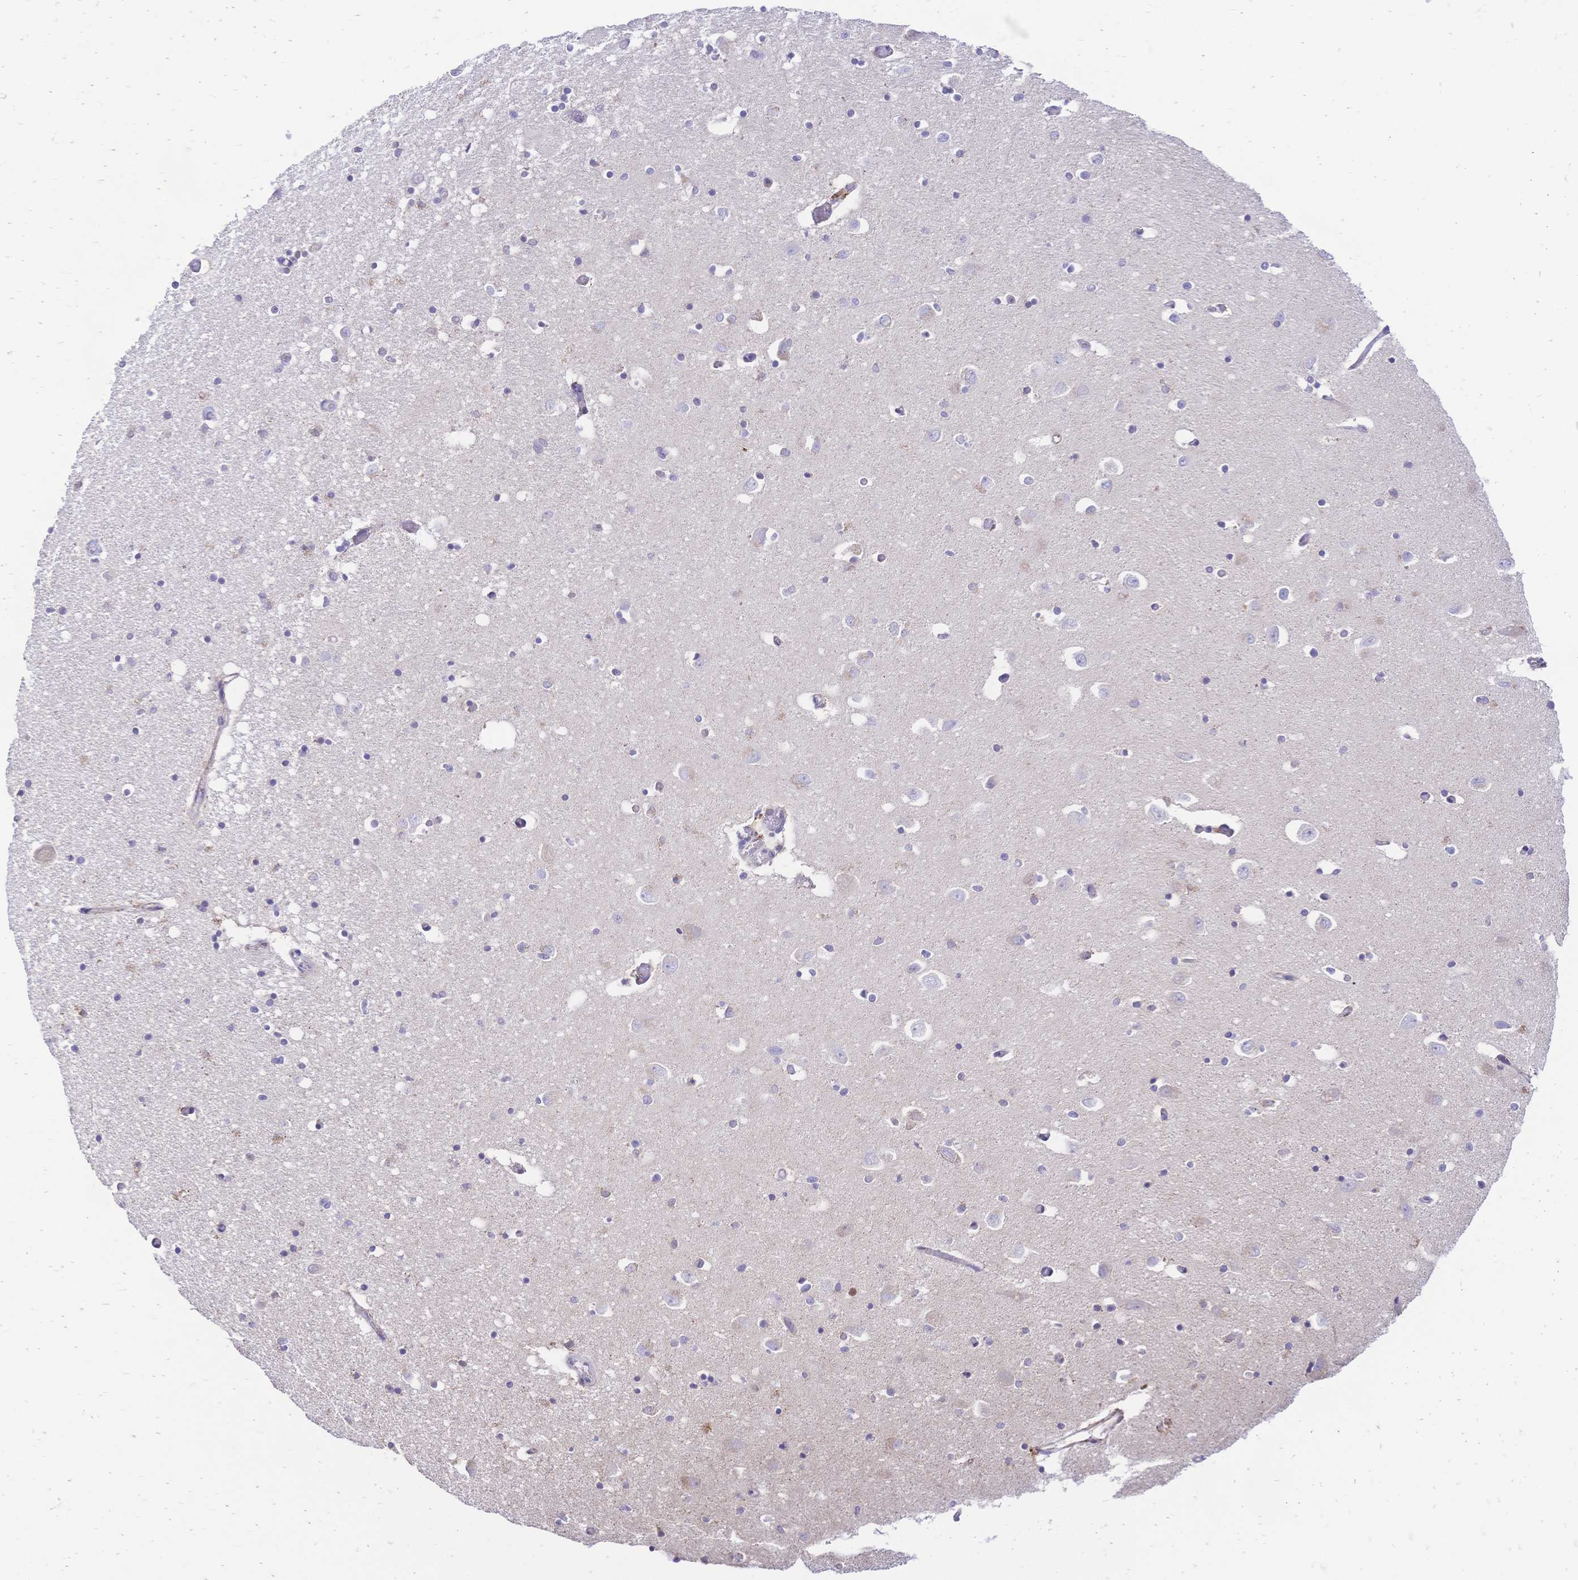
{"staining": {"intensity": "negative", "quantity": "none", "location": "none"}, "tissue": "caudate", "cell_type": "Glial cells", "image_type": "normal", "snomed": [{"axis": "morphology", "description": "Normal tissue, NOS"}, {"axis": "topography", "description": "Lateral ventricle wall"}, {"axis": "topography", "description": "Hippocampus"}], "caption": "Immunohistochemical staining of normal caudate reveals no significant staining in glial cells. (Immunohistochemistry, brightfield microscopy, high magnification).", "gene": "CLEC18A", "patient": {"sex": "female", "age": 63}}